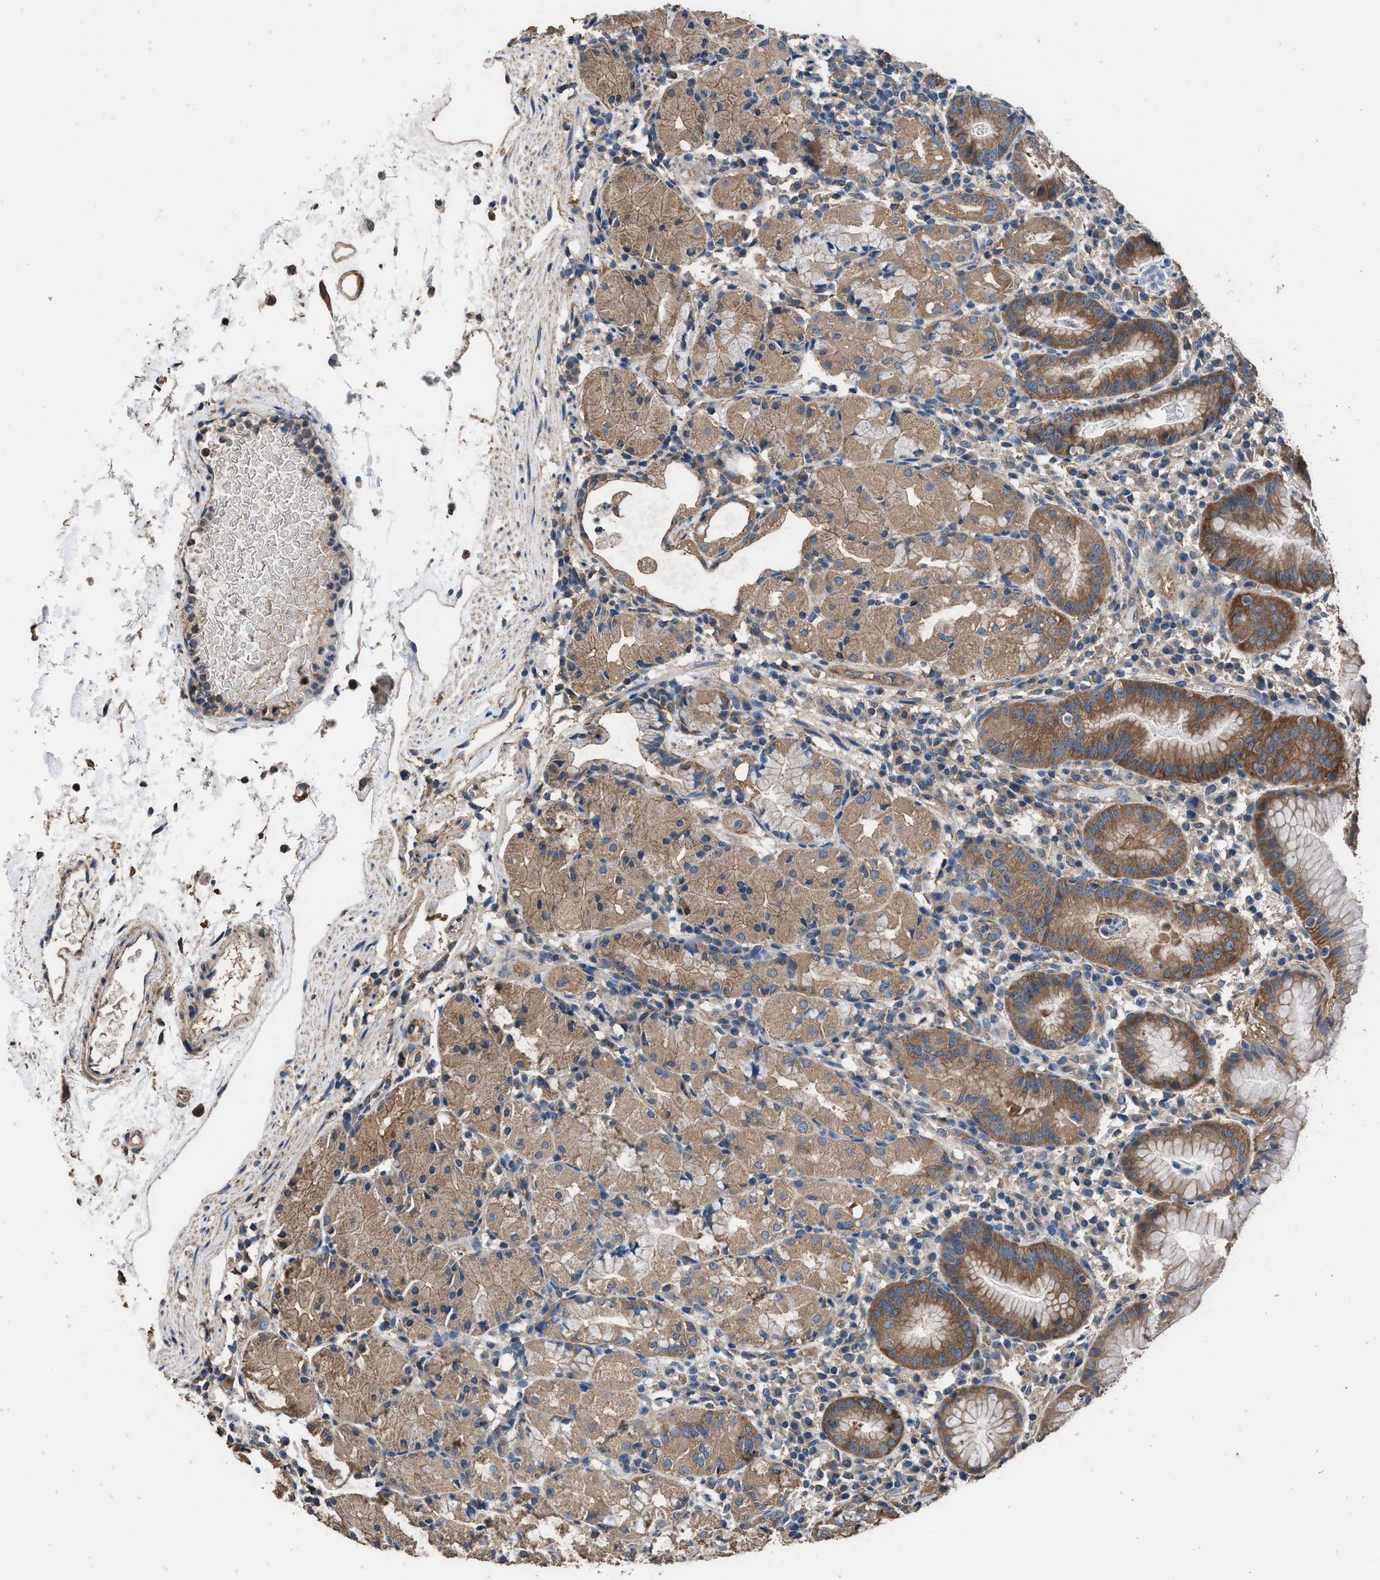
{"staining": {"intensity": "moderate", "quantity": ">75%", "location": "cytoplasmic/membranous"}, "tissue": "stomach", "cell_type": "Glandular cells", "image_type": "normal", "snomed": [{"axis": "morphology", "description": "Normal tissue, NOS"}, {"axis": "topography", "description": "Stomach"}, {"axis": "topography", "description": "Stomach, lower"}], "caption": "This image demonstrates immunohistochemistry staining of normal stomach, with medium moderate cytoplasmic/membranous staining in approximately >75% of glandular cells.", "gene": "ITSN1", "patient": {"sex": "female", "age": 75}}